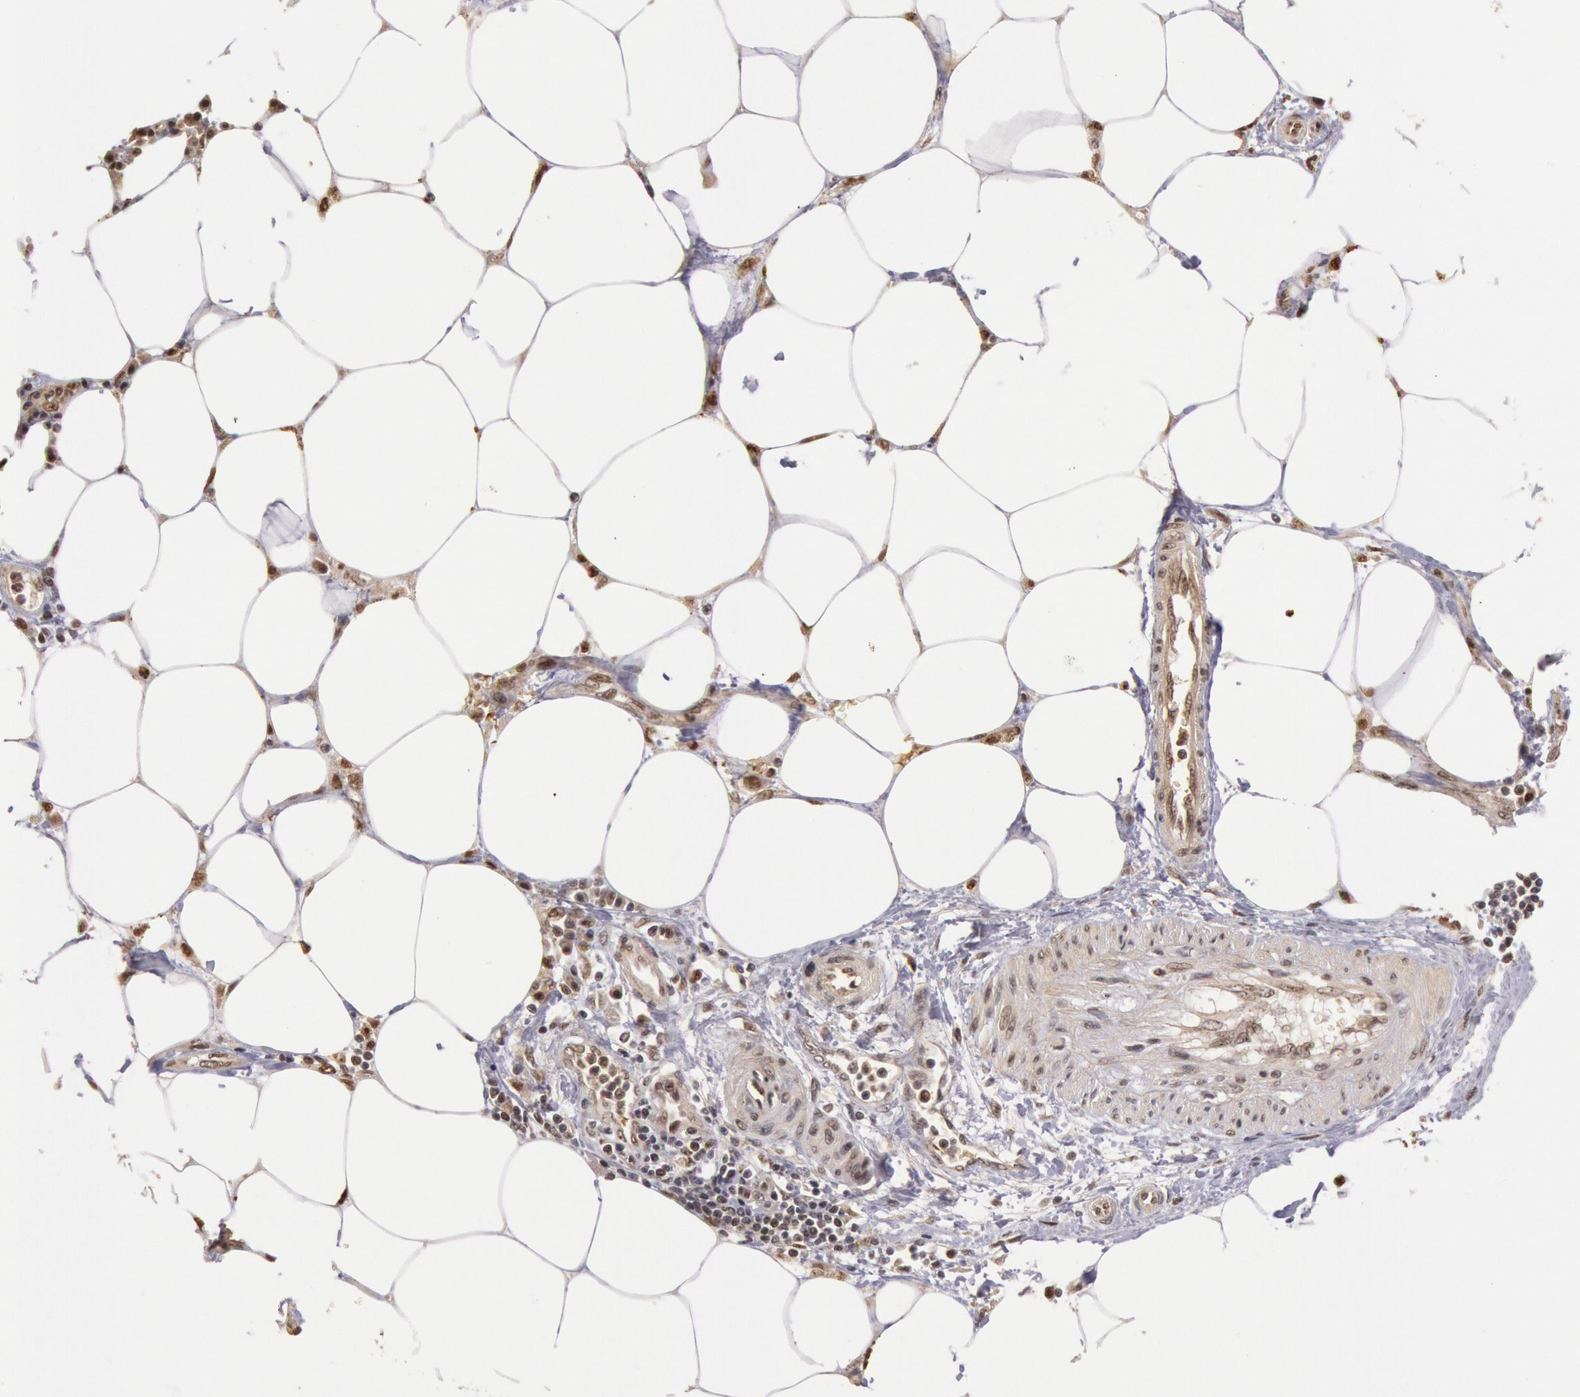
{"staining": {"intensity": "moderate", "quantity": "25%-75%", "location": "nuclear"}, "tissue": "pancreatic cancer", "cell_type": "Tumor cells", "image_type": "cancer", "snomed": [{"axis": "morphology", "description": "Adenocarcinoma, NOS"}, {"axis": "topography", "description": "Pancreas"}, {"axis": "topography", "description": "Stomach, upper"}], "caption": "Moderate nuclear staining is appreciated in approximately 25%-75% of tumor cells in pancreatic cancer (adenocarcinoma). (Brightfield microscopy of DAB IHC at high magnification).", "gene": "LIG4", "patient": {"sex": "male", "age": 77}}